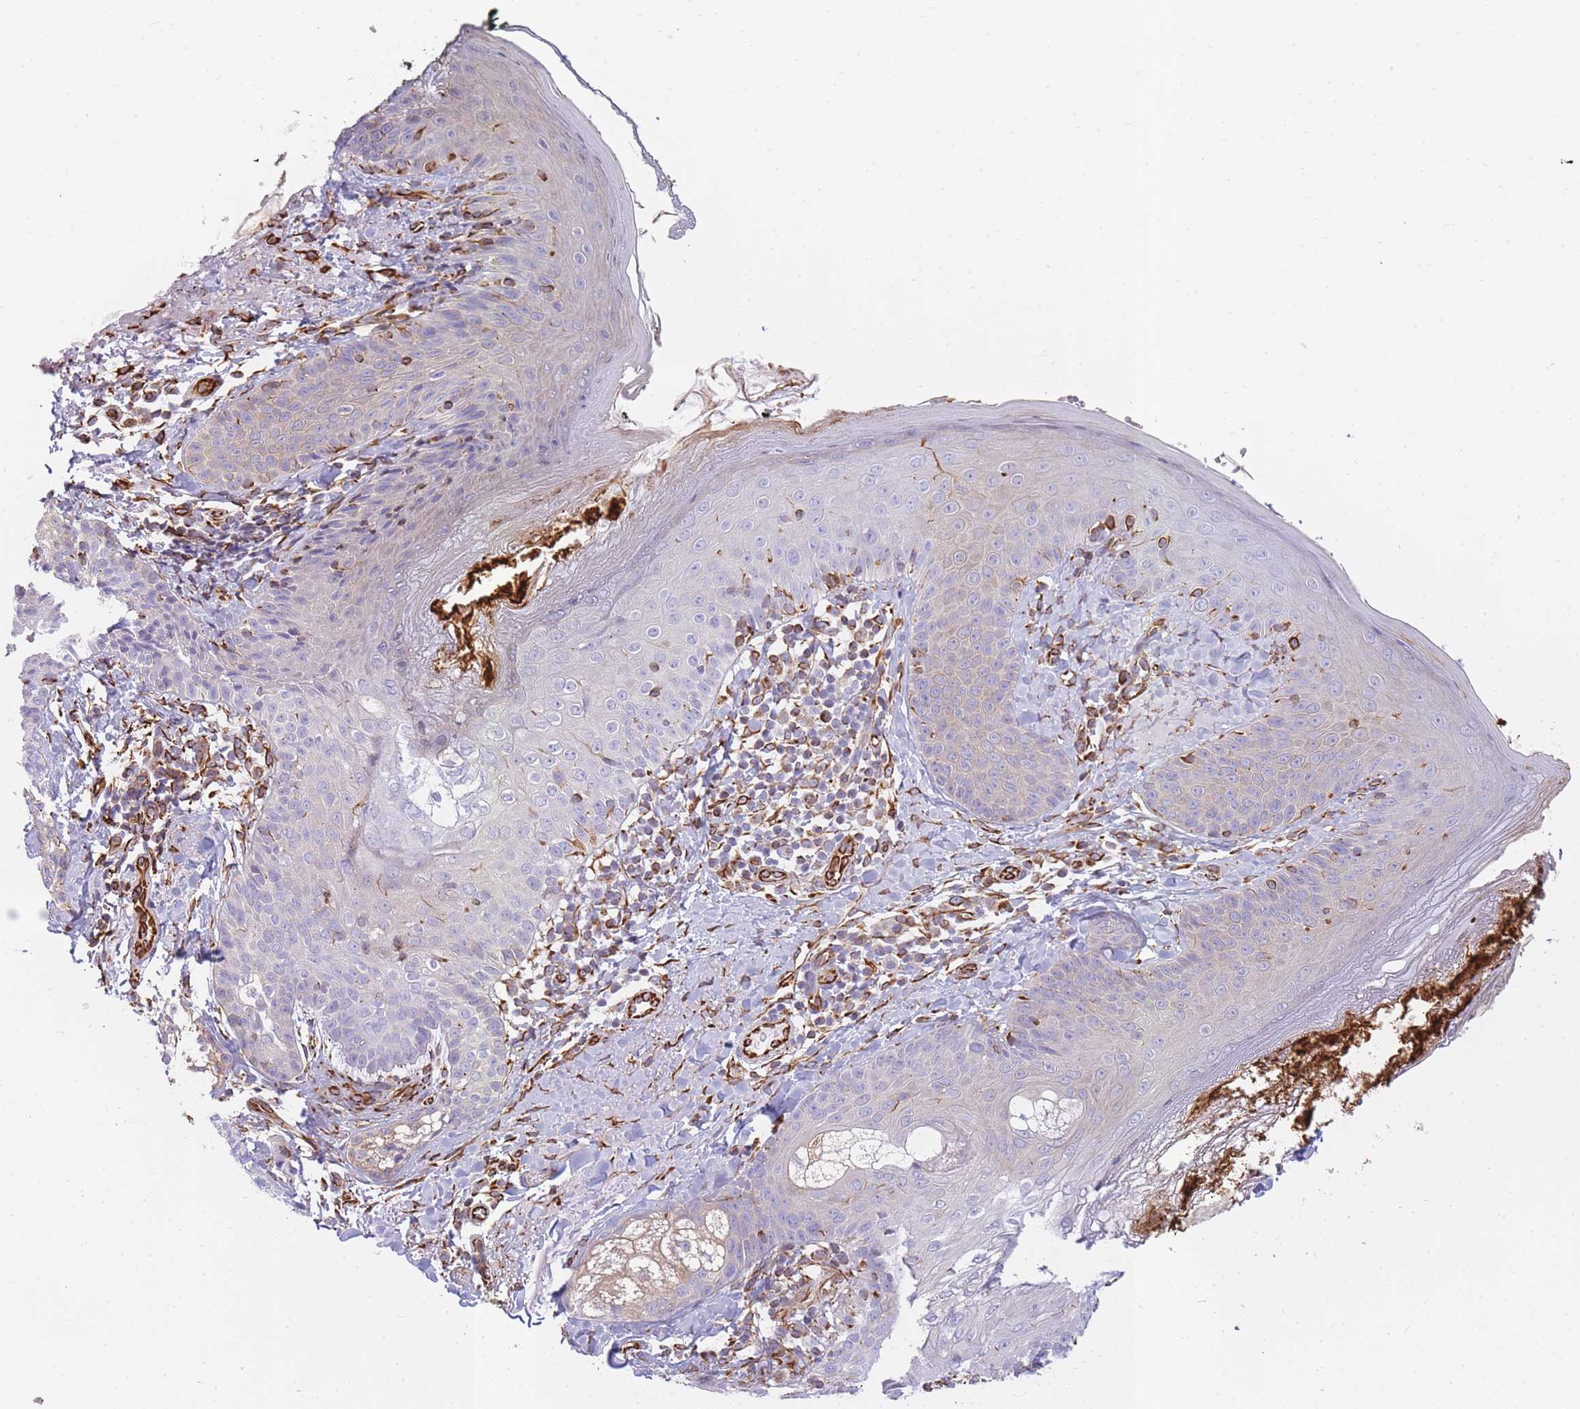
{"staining": {"intensity": "strong", "quantity": ">75%", "location": "cytoplasmic/membranous"}, "tissue": "skin", "cell_type": "Fibroblasts", "image_type": "normal", "snomed": [{"axis": "morphology", "description": "Normal tissue, NOS"}, {"axis": "topography", "description": "Skin"}], "caption": "Benign skin was stained to show a protein in brown. There is high levels of strong cytoplasmic/membranous positivity in approximately >75% of fibroblasts.", "gene": "ECPAS", "patient": {"sex": "male", "age": 57}}